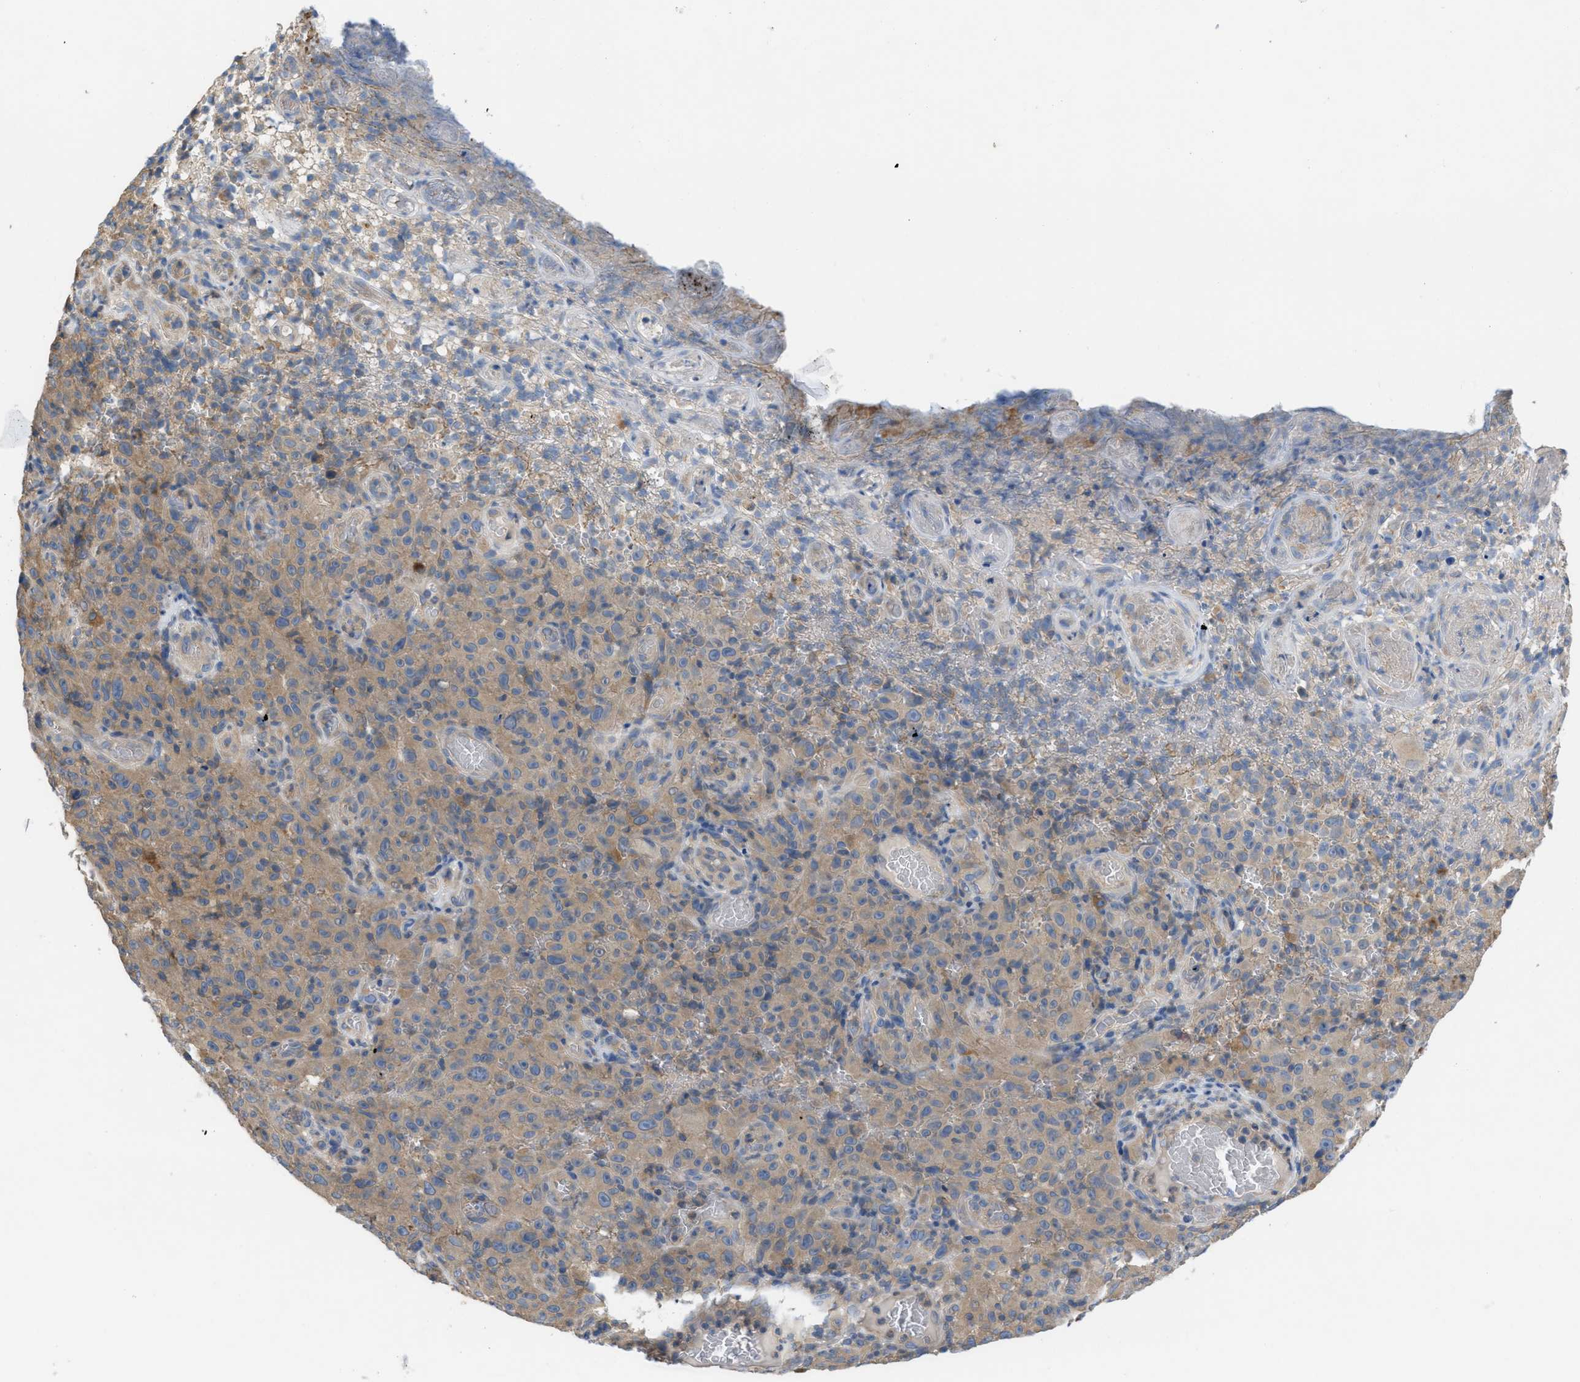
{"staining": {"intensity": "weak", "quantity": ">75%", "location": "cytoplasmic/membranous"}, "tissue": "melanoma", "cell_type": "Tumor cells", "image_type": "cancer", "snomed": [{"axis": "morphology", "description": "Malignant melanoma, NOS"}, {"axis": "topography", "description": "Skin"}], "caption": "The immunohistochemical stain highlights weak cytoplasmic/membranous staining in tumor cells of malignant melanoma tissue.", "gene": "UBA5", "patient": {"sex": "female", "age": 82}}